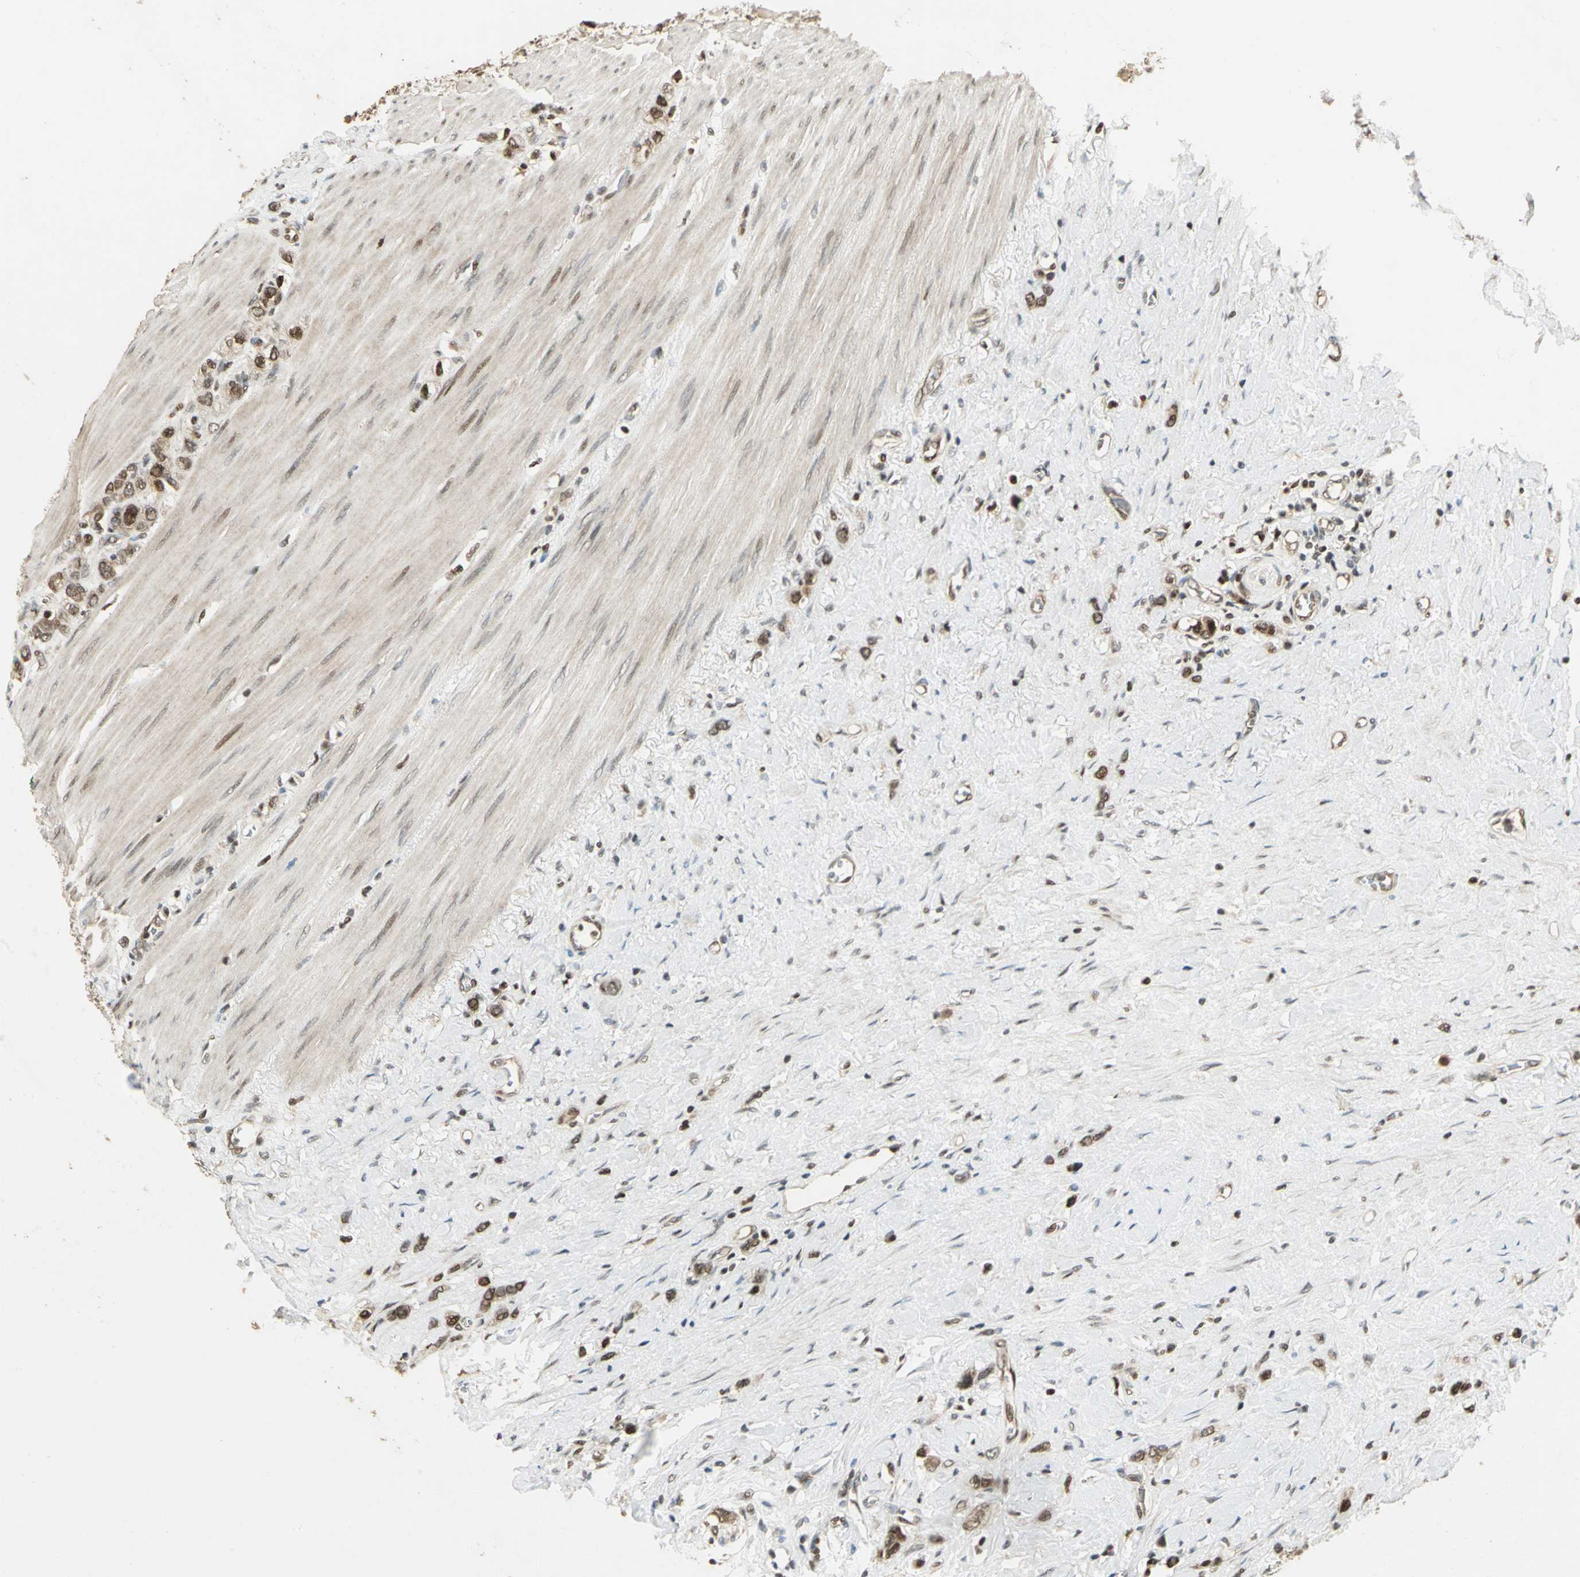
{"staining": {"intensity": "moderate", "quantity": ">75%", "location": "cytoplasmic/membranous,nuclear"}, "tissue": "stomach cancer", "cell_type": "Tumor cells", "image_type": "cancer", "snomed": [{"axis": "morphology", "description": "Normal tissue, NOS"}, {"axis": "morphology", "description": "Adenocarcinoma, NOS"}, {"axis": "morphology", "description": "Adenocarcinoma, High grade"}, {"axis": "topography", "description": "Stomach, upper"}, {"axis": "topography", "description": "Stomach"}], "caption": "The photomicrograph demonstrates staining of stomach cancer, revealing moderate cytoplasmic/membranous and nuclear protein positivity (brown color) within tumor cells.", "gene": "PSMC3", "patient": {"sex": "female", "age": 65}}